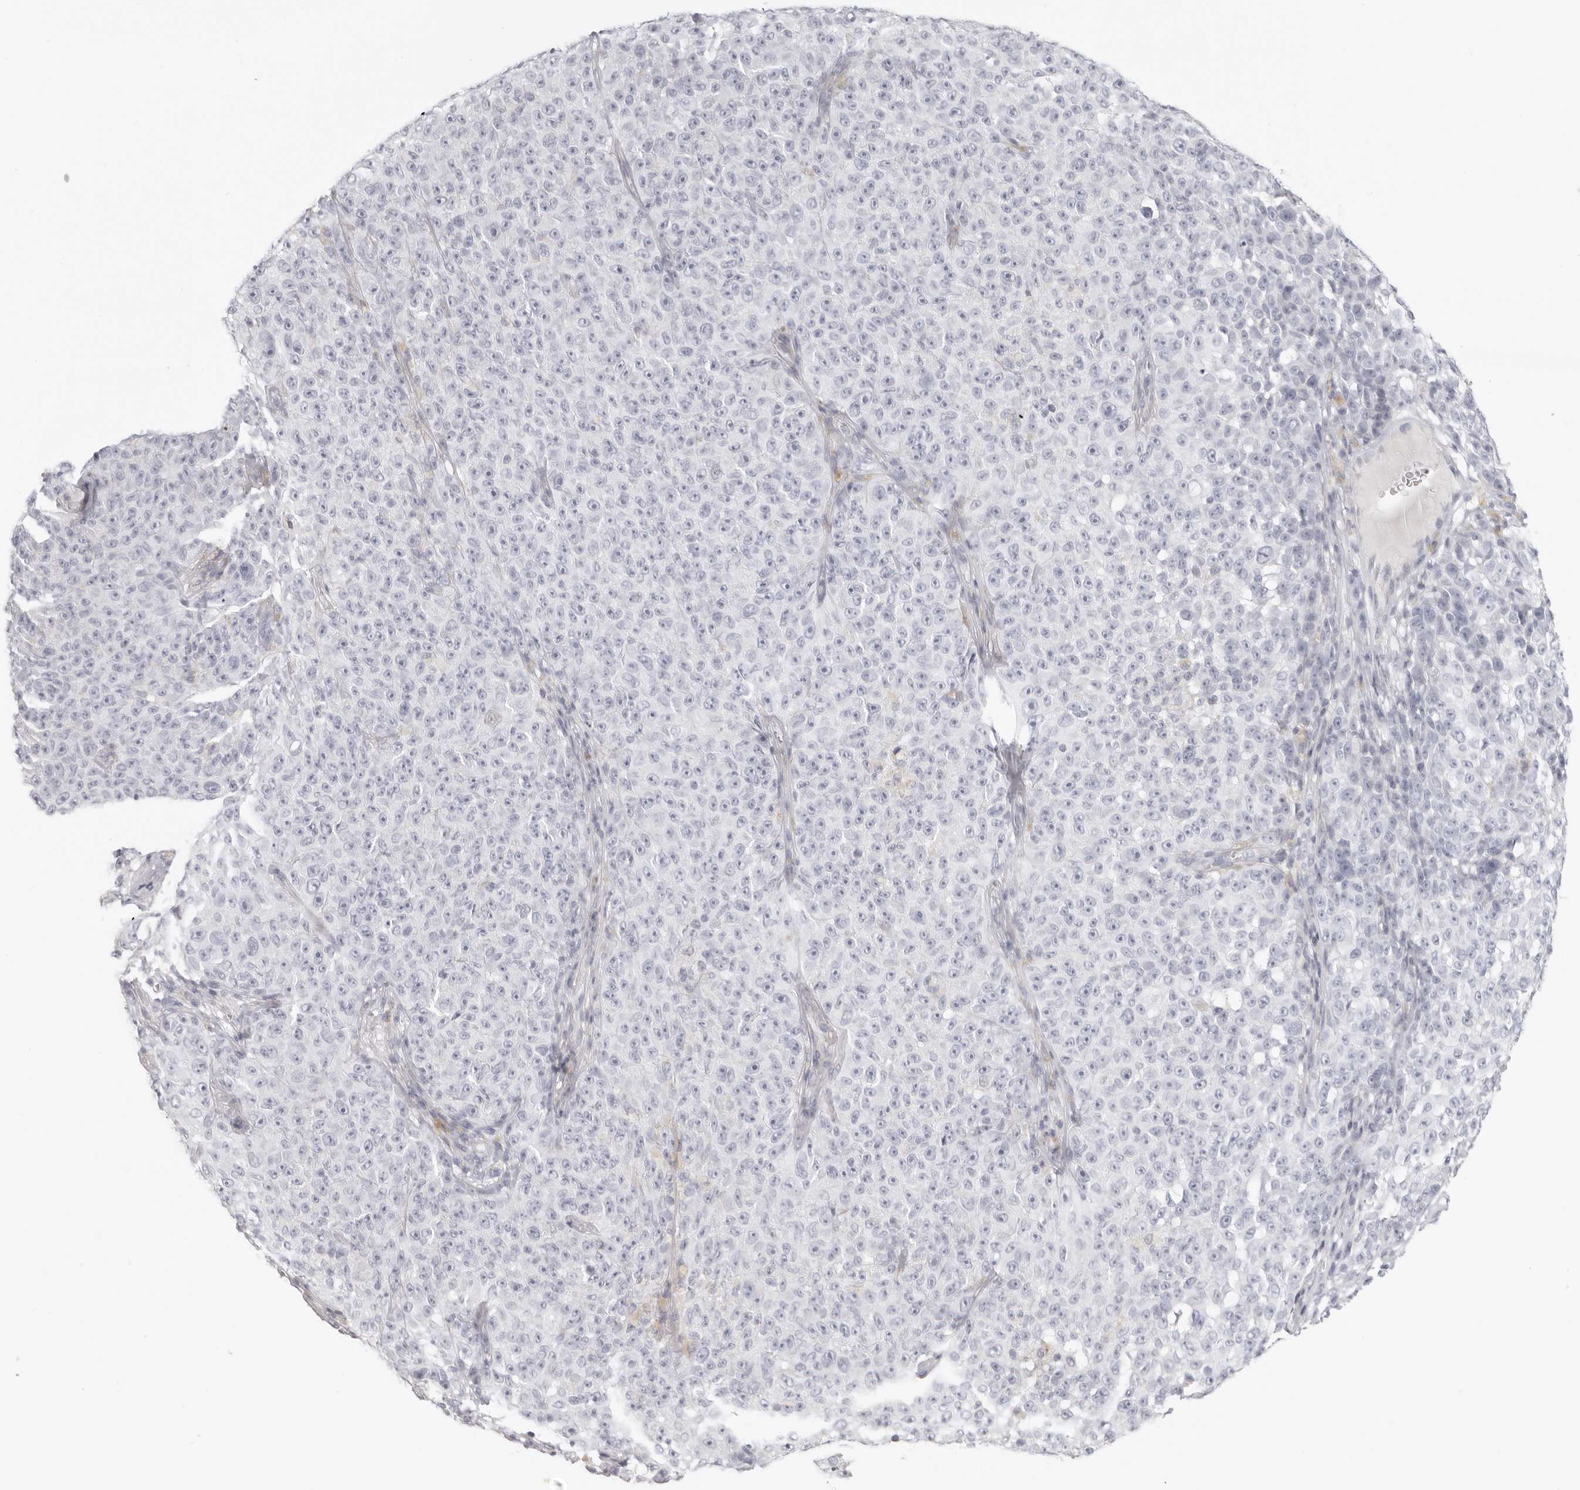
{"staining": {"intensity": "negative", "quantity": "none", "location": "none"}, "tissue": "melanoma", "cell_type": "Tumor cells", "image_type": "cancer", "snomed": [{"axis": "morphology", "description": "Malignant melanoma, NOS"}, {"axis": "topography", "description": "Skin"}], "caption": "Melanoma stained for a protein using immunohistochemistry (IHC) shows no positivity tumor cells.", "gene": "RXFP1", "patient": {"sex": "female", "age": 82}}